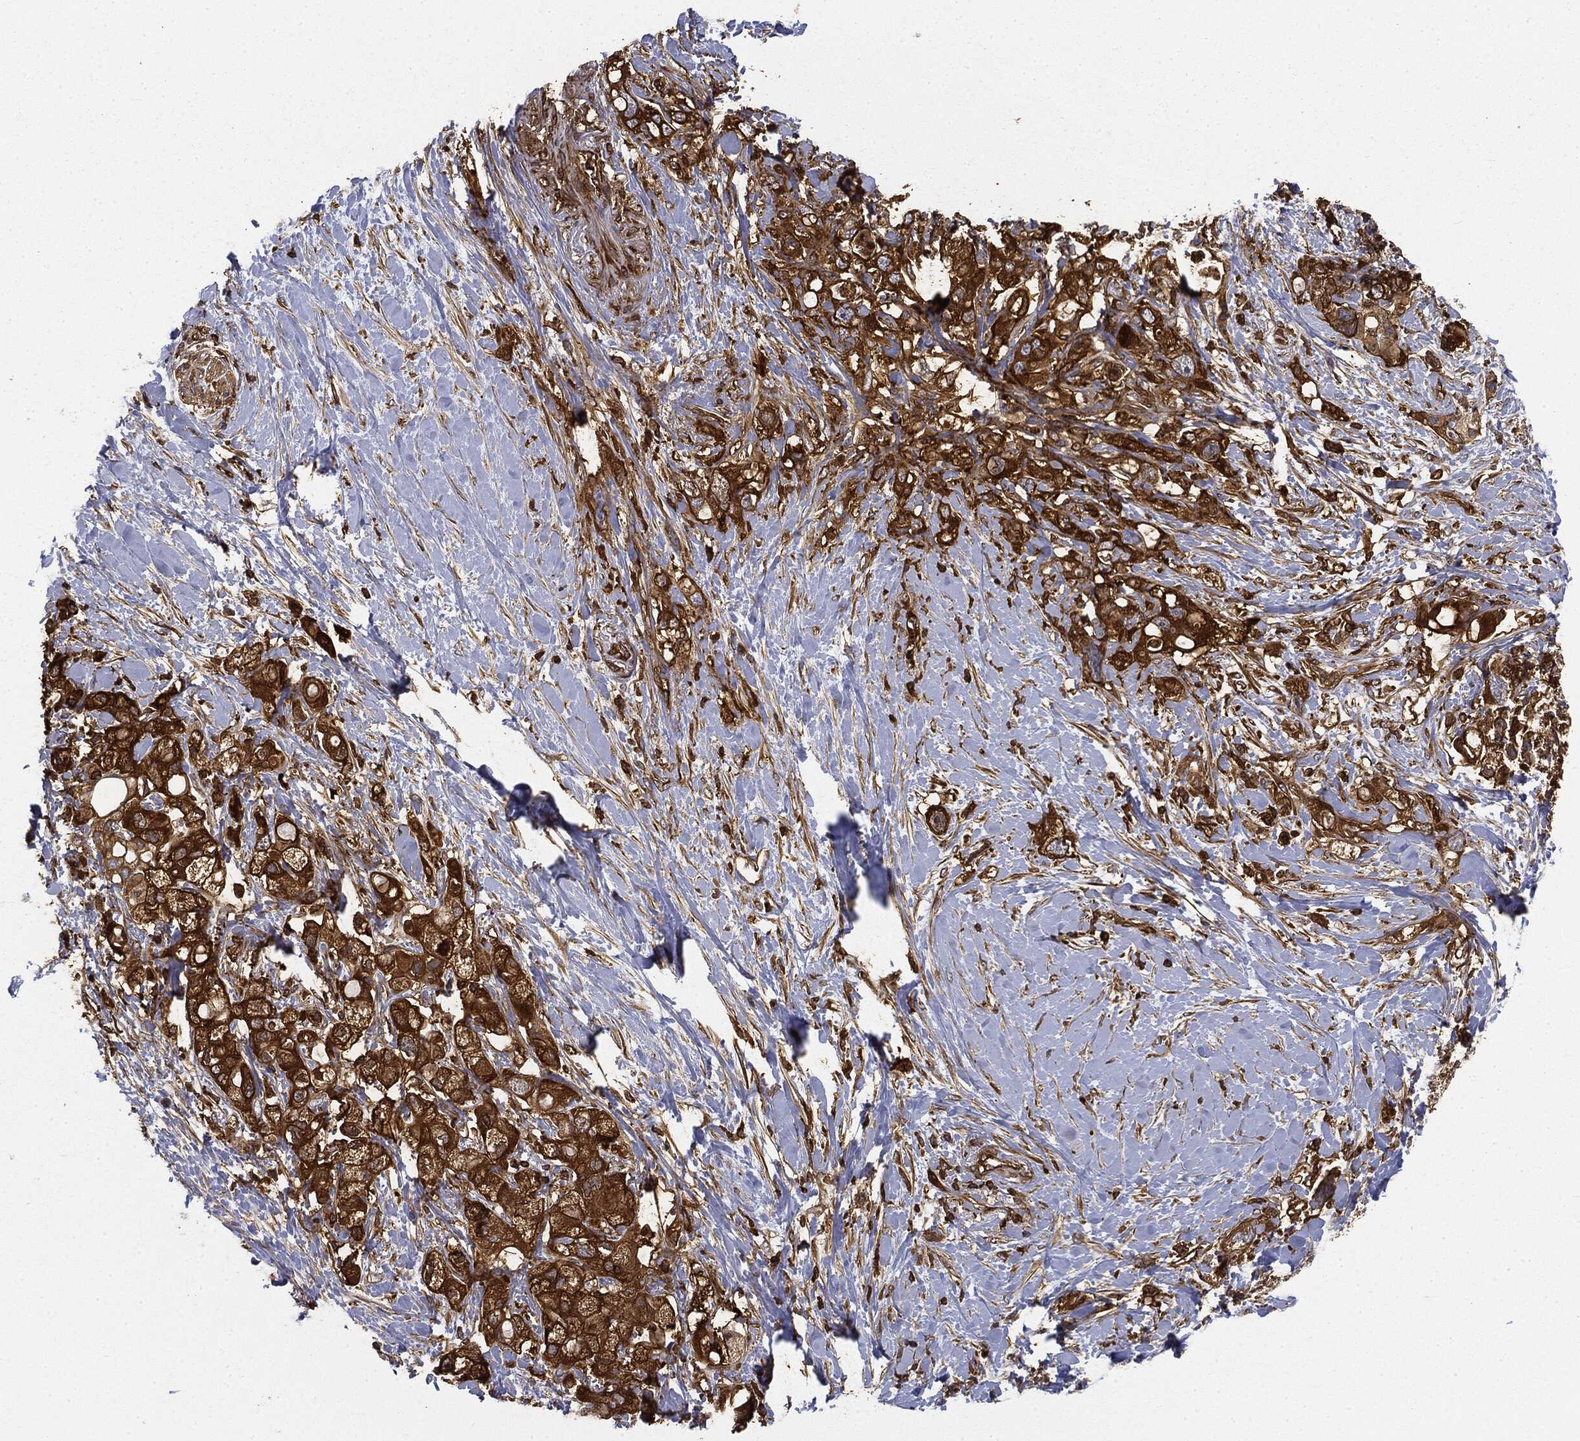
{"staining": {"intensity": "strong", "quantity": ">75%", "location": "cytoplasmic/membranous"}, "tissue": "pancreatic cancer", "cell_type": "Tumor cells", "image_type": "cancer", "snomed": [{"axis": "morphology", "description": "Adenocarcinoma, NOS"}, {"axis": "topography", "description": "Pancreas"}], "caption": "The immunohistochemical stain shows strong cytoplasmic/membranous staining in tumor cells of adenocarcinoma (pancreatic) tissue. Nuclei are stained in blue.", "gene": "WDR1", "patient": {"sex": "female", "age": 56}}